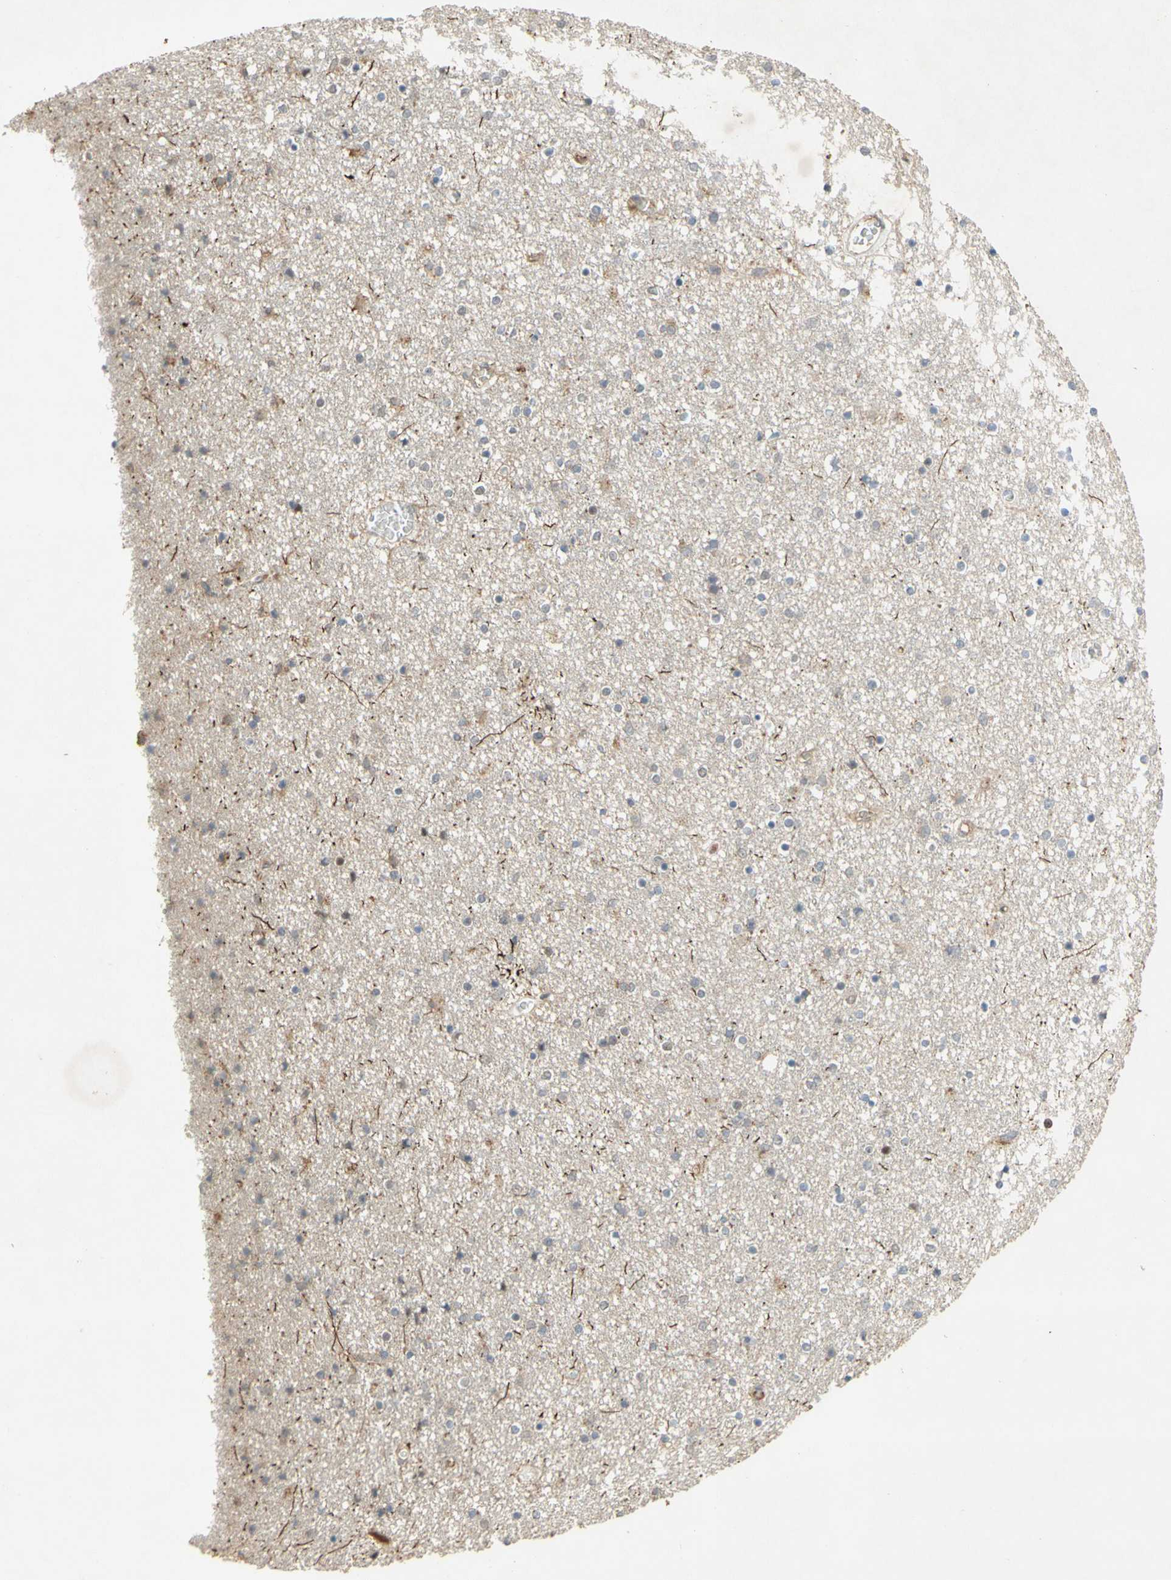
{"staining": {"intensity": "strong", "quantity": "<25%", "location": "cytoplasmic/membranous"}, "tissue": "caudate", "cell_type": "Glial cells", "image_type": "normal", "snomed": [{"axis": "morphology", "description": "Normal tissue, NOS"}, {"axis": "topography", "description": "Lateral ventricle wall"}], "caption": "This is an image of immunohistochemistry staining of normal caudate, which shows strong positivity in the cytoplasmic/membranous of glial cells.", "gene": "NRG4", "patient": {"sex": "female", "age": 54}}